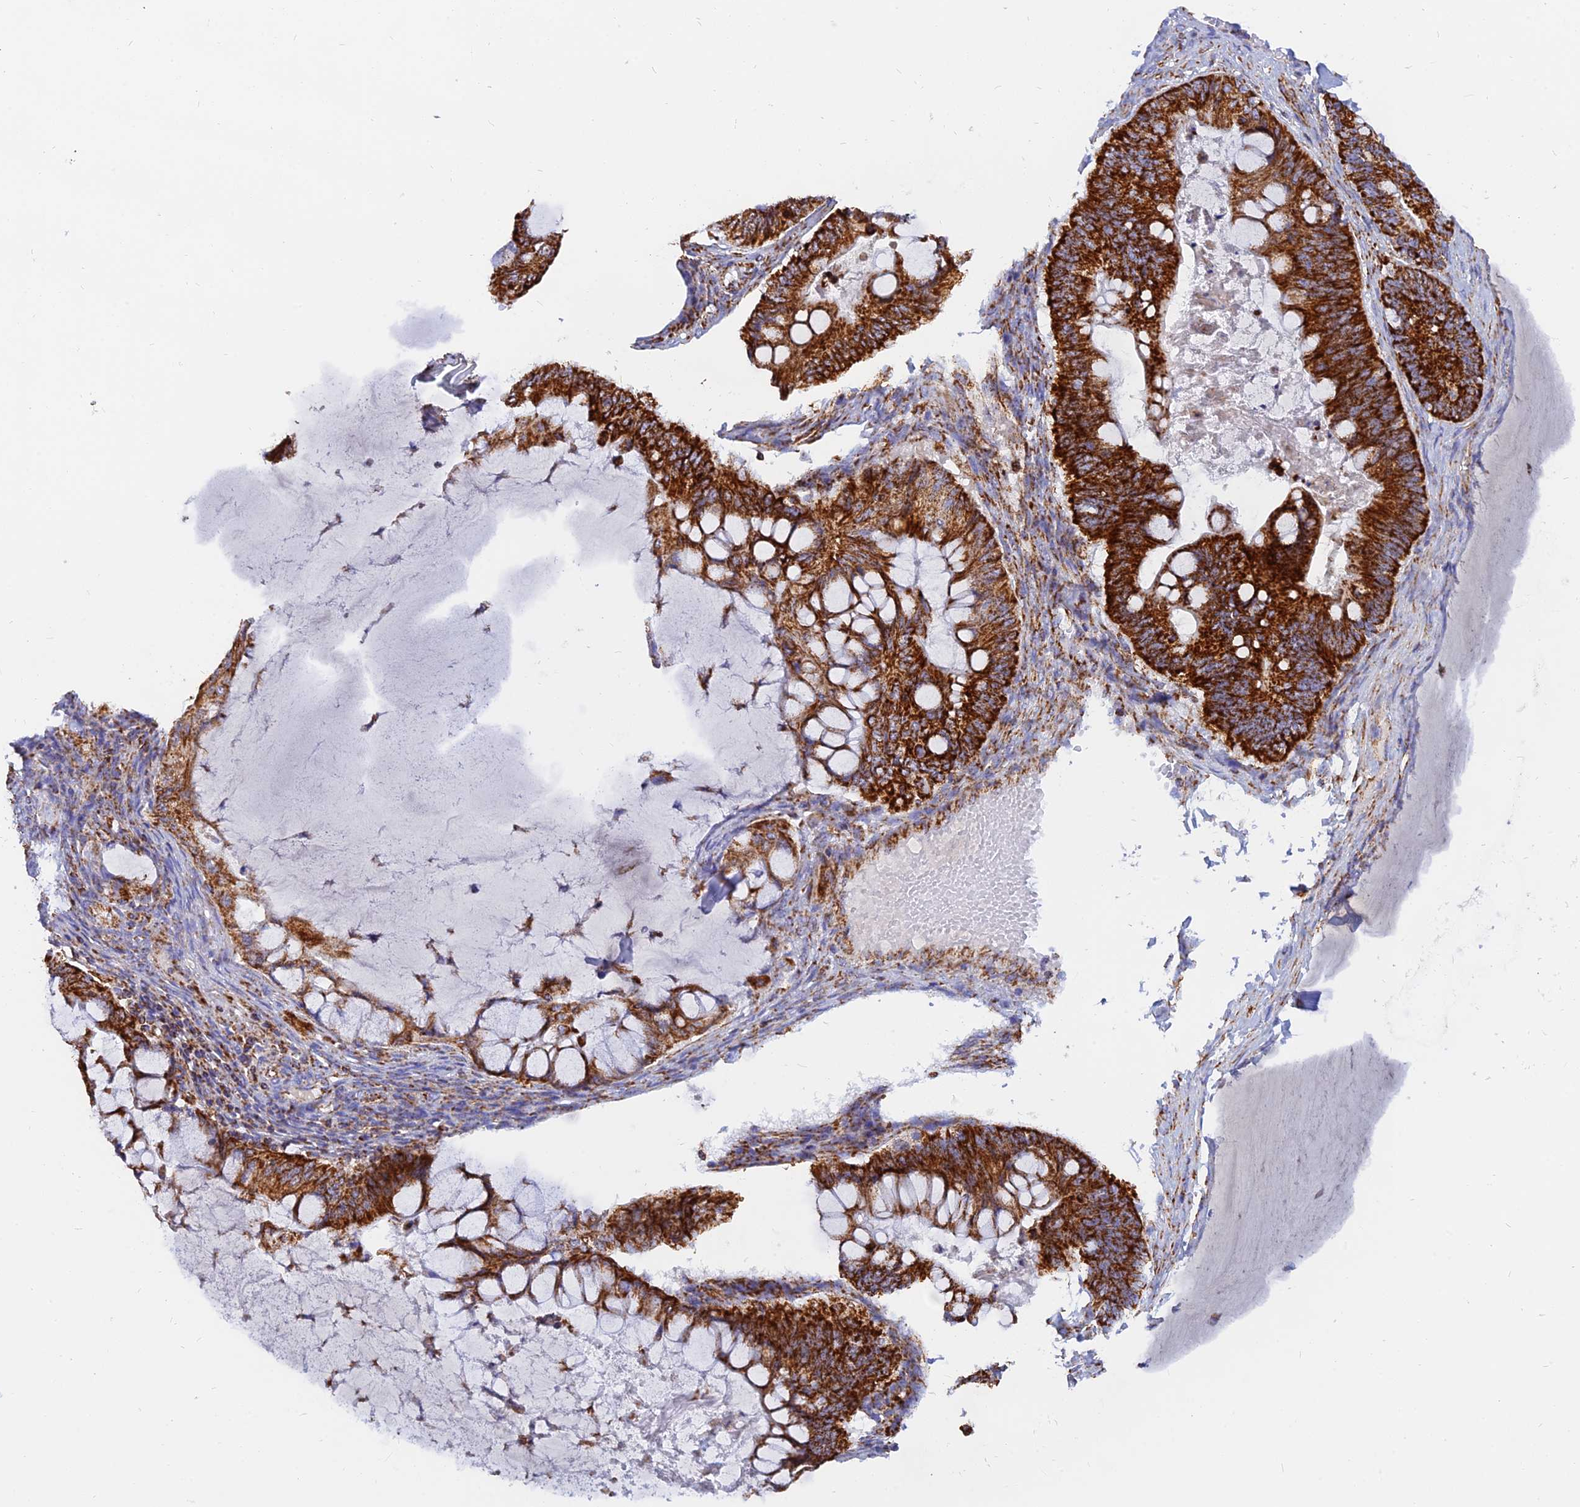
{"staining": {"intensity": "strong", "quantity": ">75%", "location": "cytoplasmic/membranous"}, "tissue": "ovarian cancer", "cell_type": "Tumor cells", "image_type": "cancer", "snomed": [{"axis": "morphology", "description": "Cystadenocarcinoma, mucinous, NOS"}, {"axis": "topography", "description": "Ovary"}], "caption": "An immunohistochemistry photomicrograph of neoplastic tissue is shown. Protein staining in brown shows strong cytoplasmic/membranous positivity in ovarian cancer (mucinous cystadenocarcinoma) within tumor cells. (DAB IHC with brightfield microscopy, high magnification).", "gene": "NDUFB6", "patient": {"sex": "female", "age": 61}}